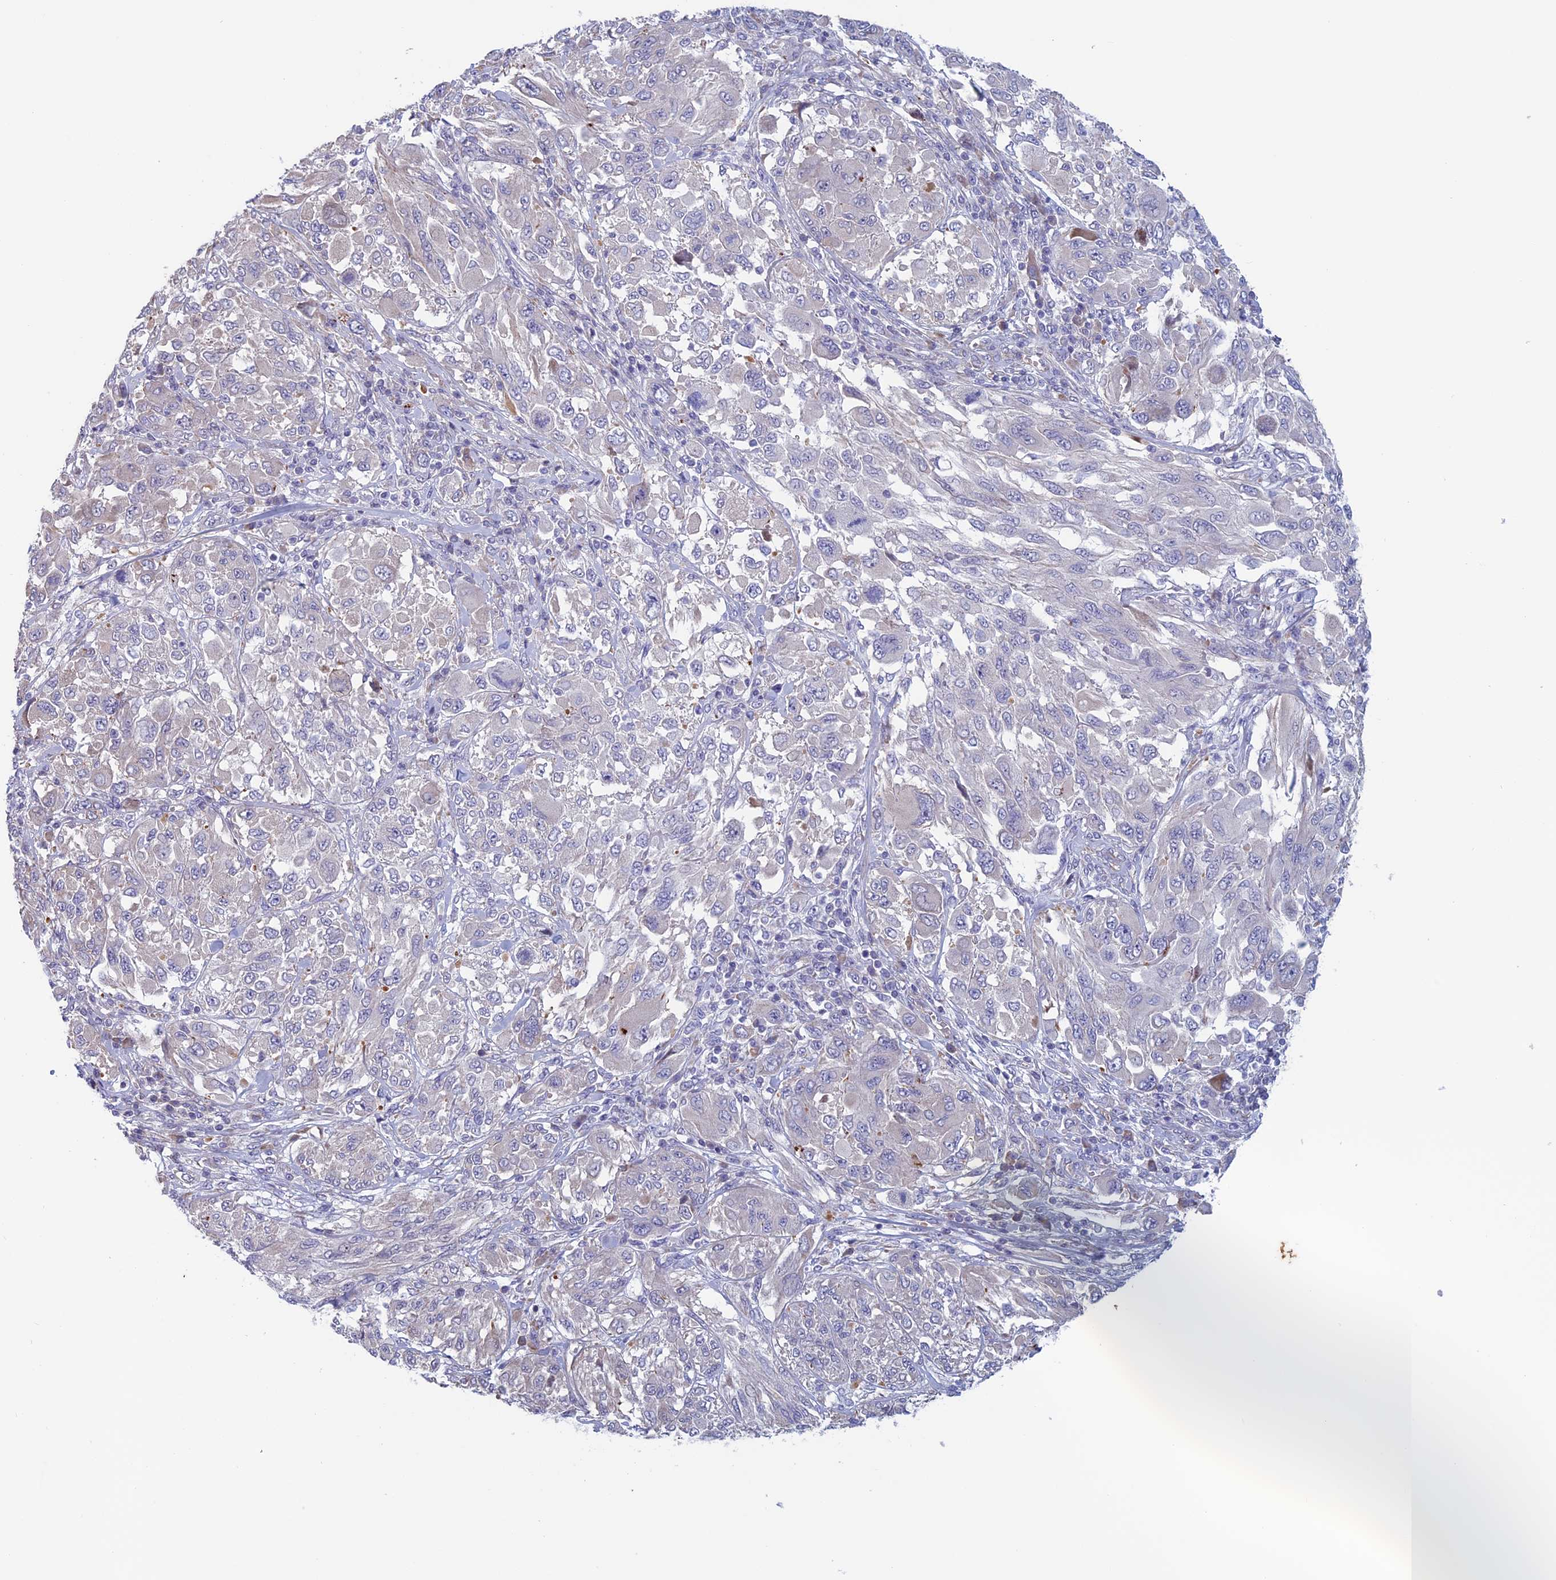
{"staining": {"intensity": "negative", "quantity": "none", "location": "none"}, "tissue": "melanoma", "cell_type": "Tumor cells", "image_type": "cancer", "snomed": [{"axis": "morphology", "description": "Malignant melanoma, NOS"}, {"axis": "topography", "description": "Skin"}], "caption": "The image exhibits no significant positivity in tumor cells of melanoma.", "gene": "BCL2L10", "patient": {"sex": "female", "age": 91}}